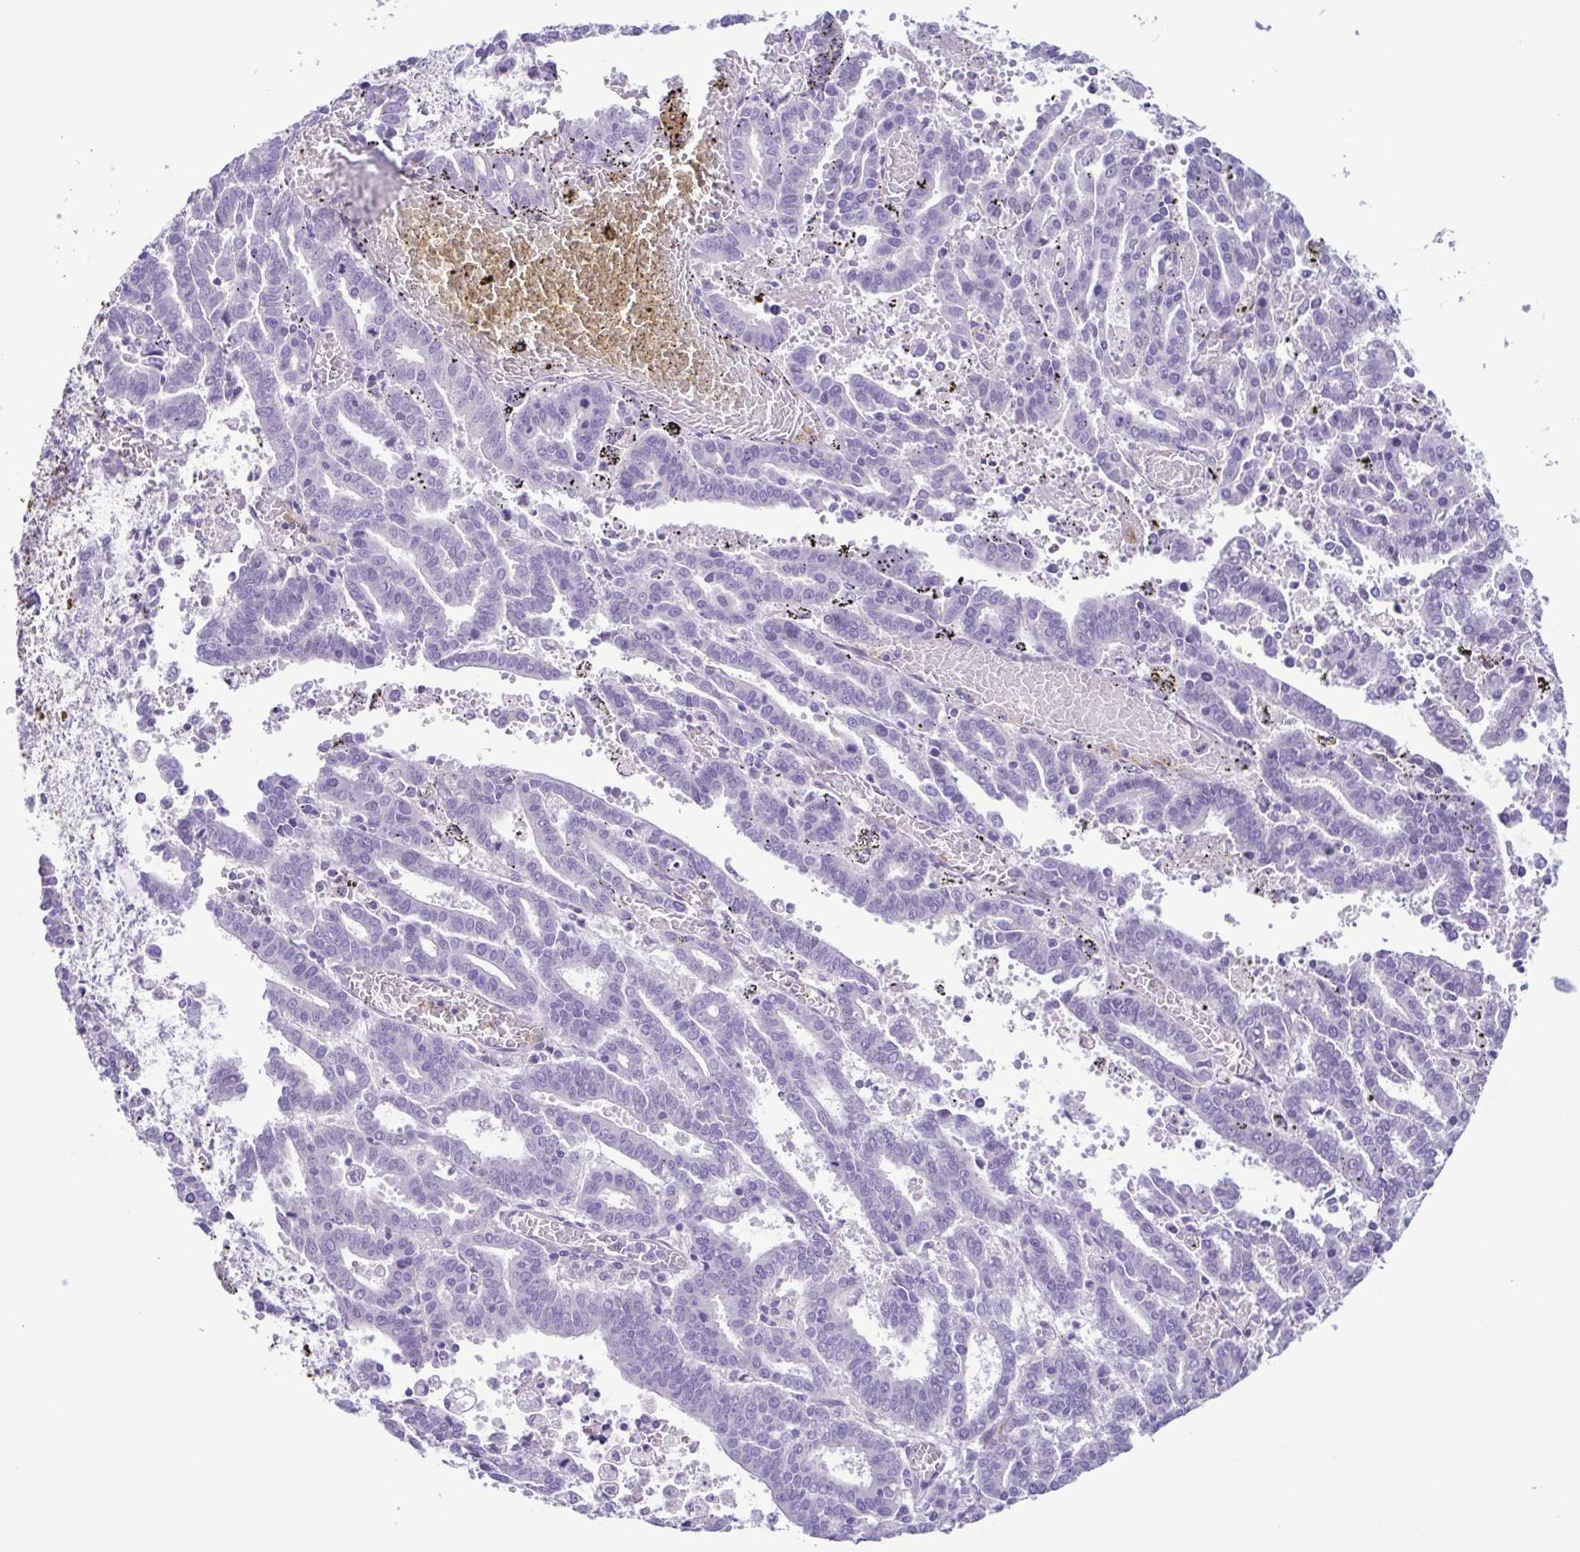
{"staining": {"intensity": "negative", "quantity": "none", "location": "none"}, "tissue": "endometrial cancer", "cell_type": "Tumor cells", "image_type": "cancer", "snomed": [{"axis": "morphology", "description": "Adenocarcinoma, NOS"}, {"axis": "topography", "description": "Uterus"}], "caption": "This is an immunohistochemistry (IHC) micrograph of human endometrial adenocarcinoma. There is no positivity in tumor cells.", "gene": "GABBR2", "patient": {"sex": "female", "age": 83}}